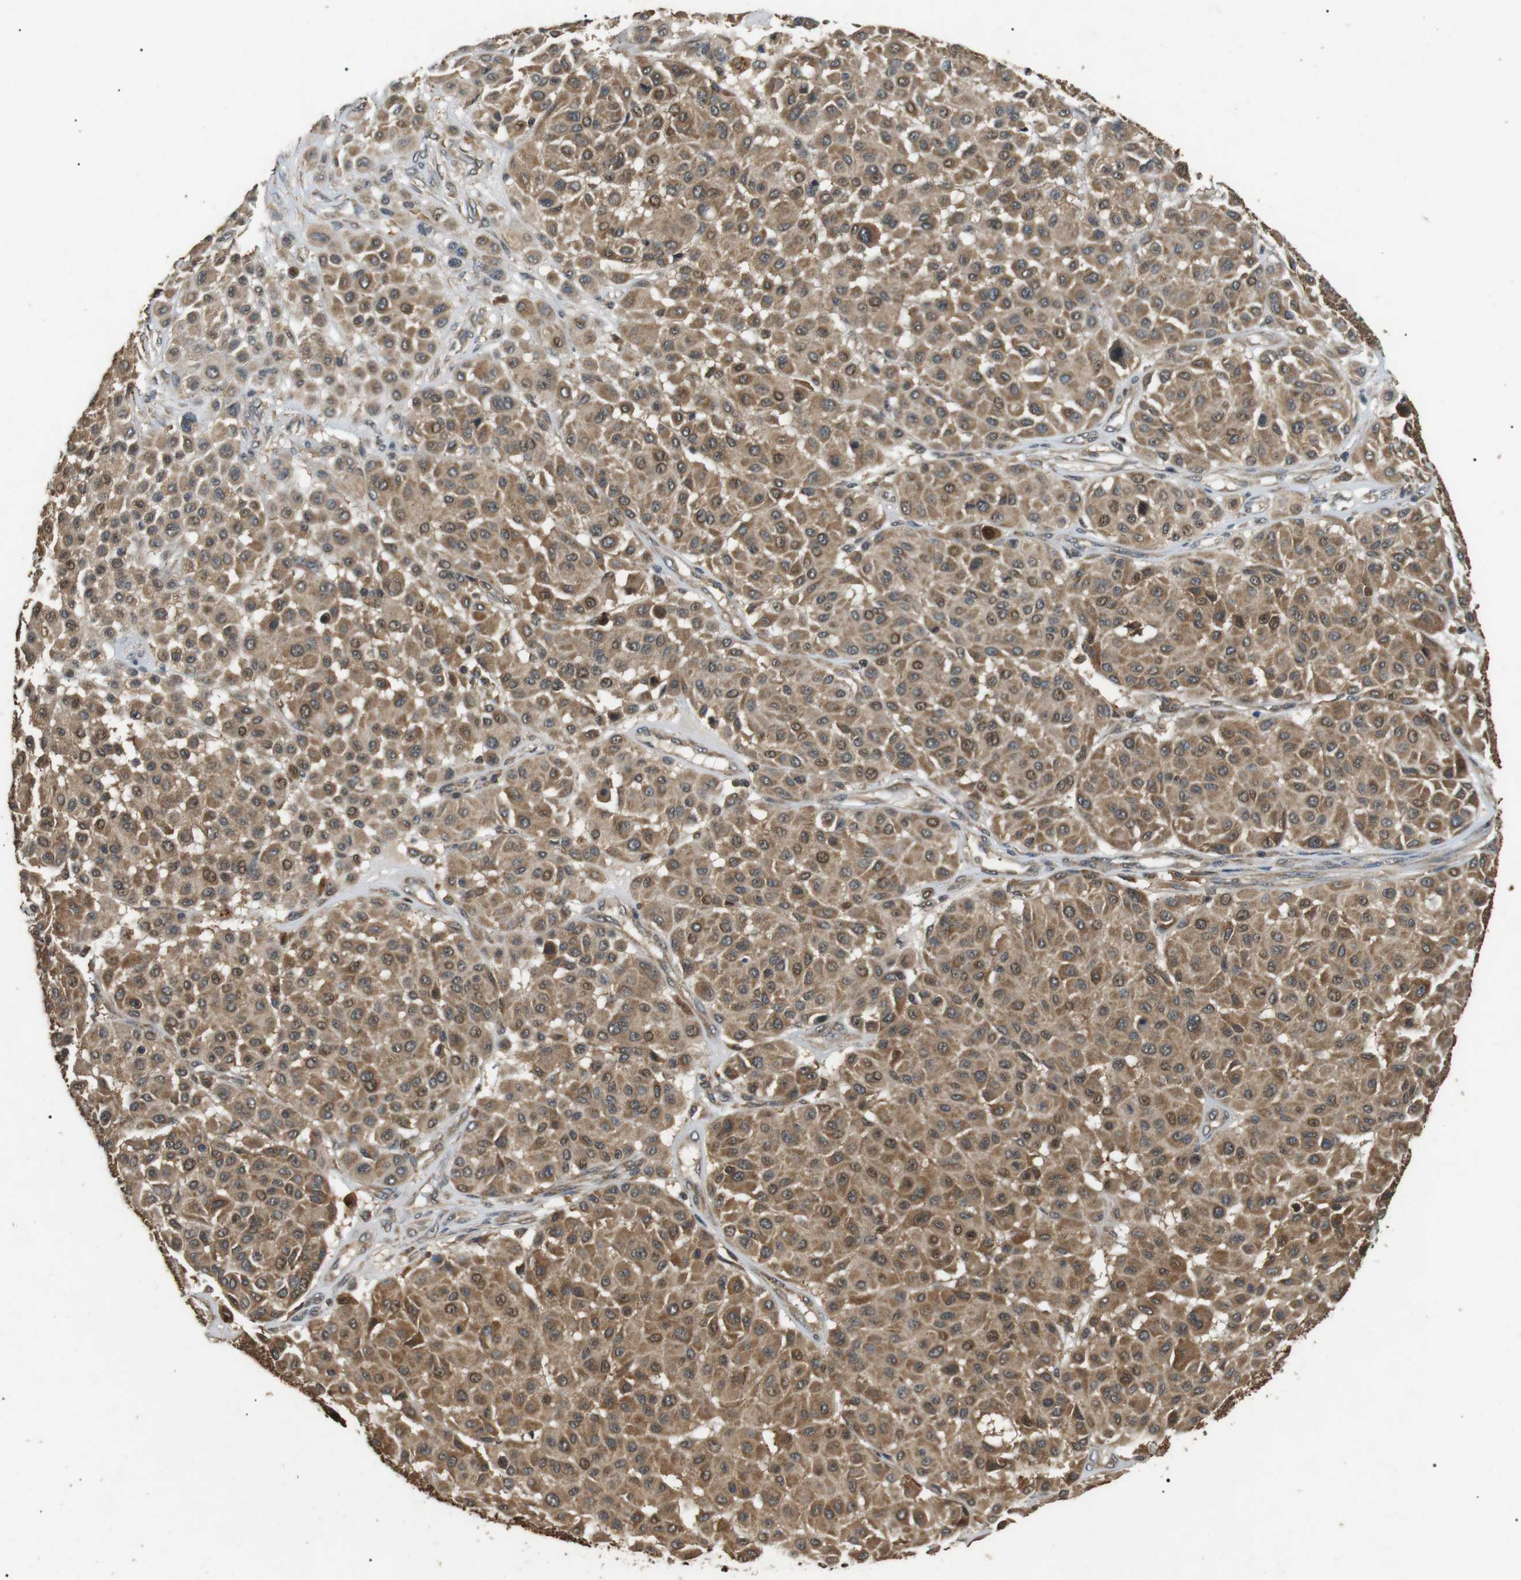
{"staining": {"intensity": "weak", "quantity": ">75%", "location": "cytoplasmic/membranous"}, "tissue": "melanoma", "cell_type": "Tumor cells", "image_type": "cancer", "snomed": [{"axis": "morphology", "description": "Malignant melanoma, Metastatic site"}, {"axis": "topography", "description": "Soft tissue"}], "caption": "High-magnification brightfield microscopy of malignant melanoma (metastatic site) stained with DAB (3,3'-diaminobenzidine) (brown) and counterstained with hematoxylin (blue). tumor cells exhibit weak cytoplasmic/membranous expression is appreciated in about>75% of cells.", "gene": "TBC1D15", "patient": {"sex": "male", "age": 41}}